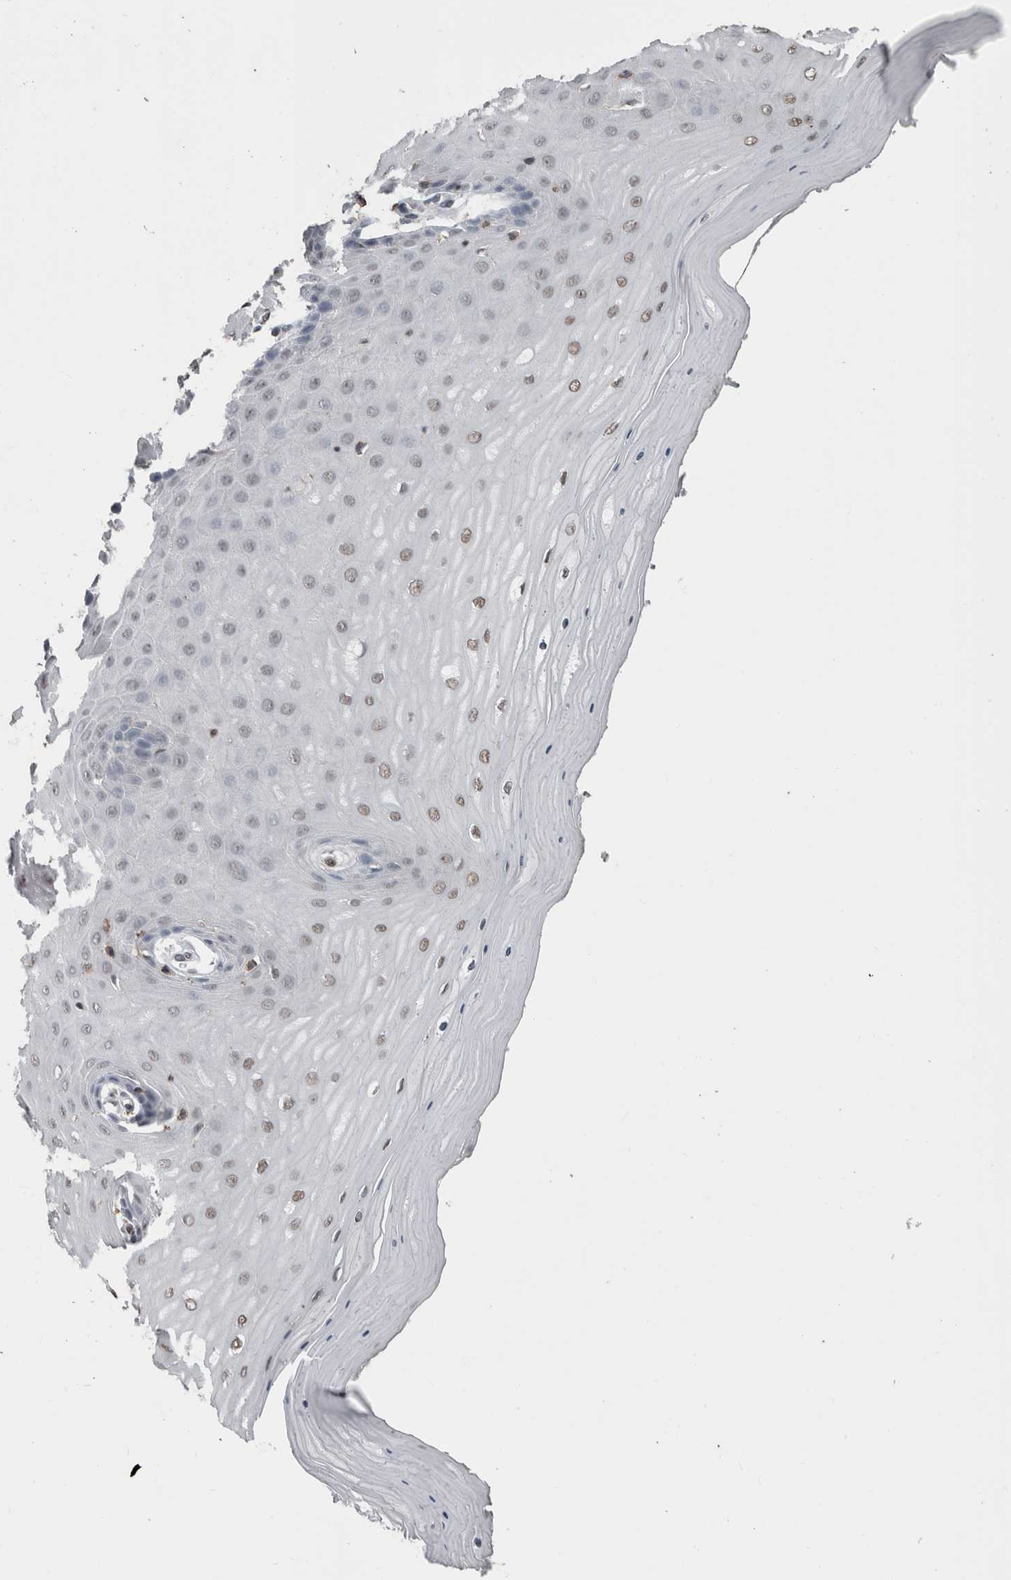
{"staining": {"intensity": "negative", "quantity": "none", "location": "none"}, "tissue": "cervix", "cell_type": "Glandular cells", "image_type": "normal", "snomed": [{"axis": "morphology", "description": "Normal tissue, NOS"}, {"axis": "topography", "description": "Cervix"}], "caption": "Unremarkable cervix was stained to show a protein in brown. There is no significant positivity in glandular cells. Nuclei are stained in blue.", "gene": "MAFF", "patient": {"sex": "female", "age": 55}}